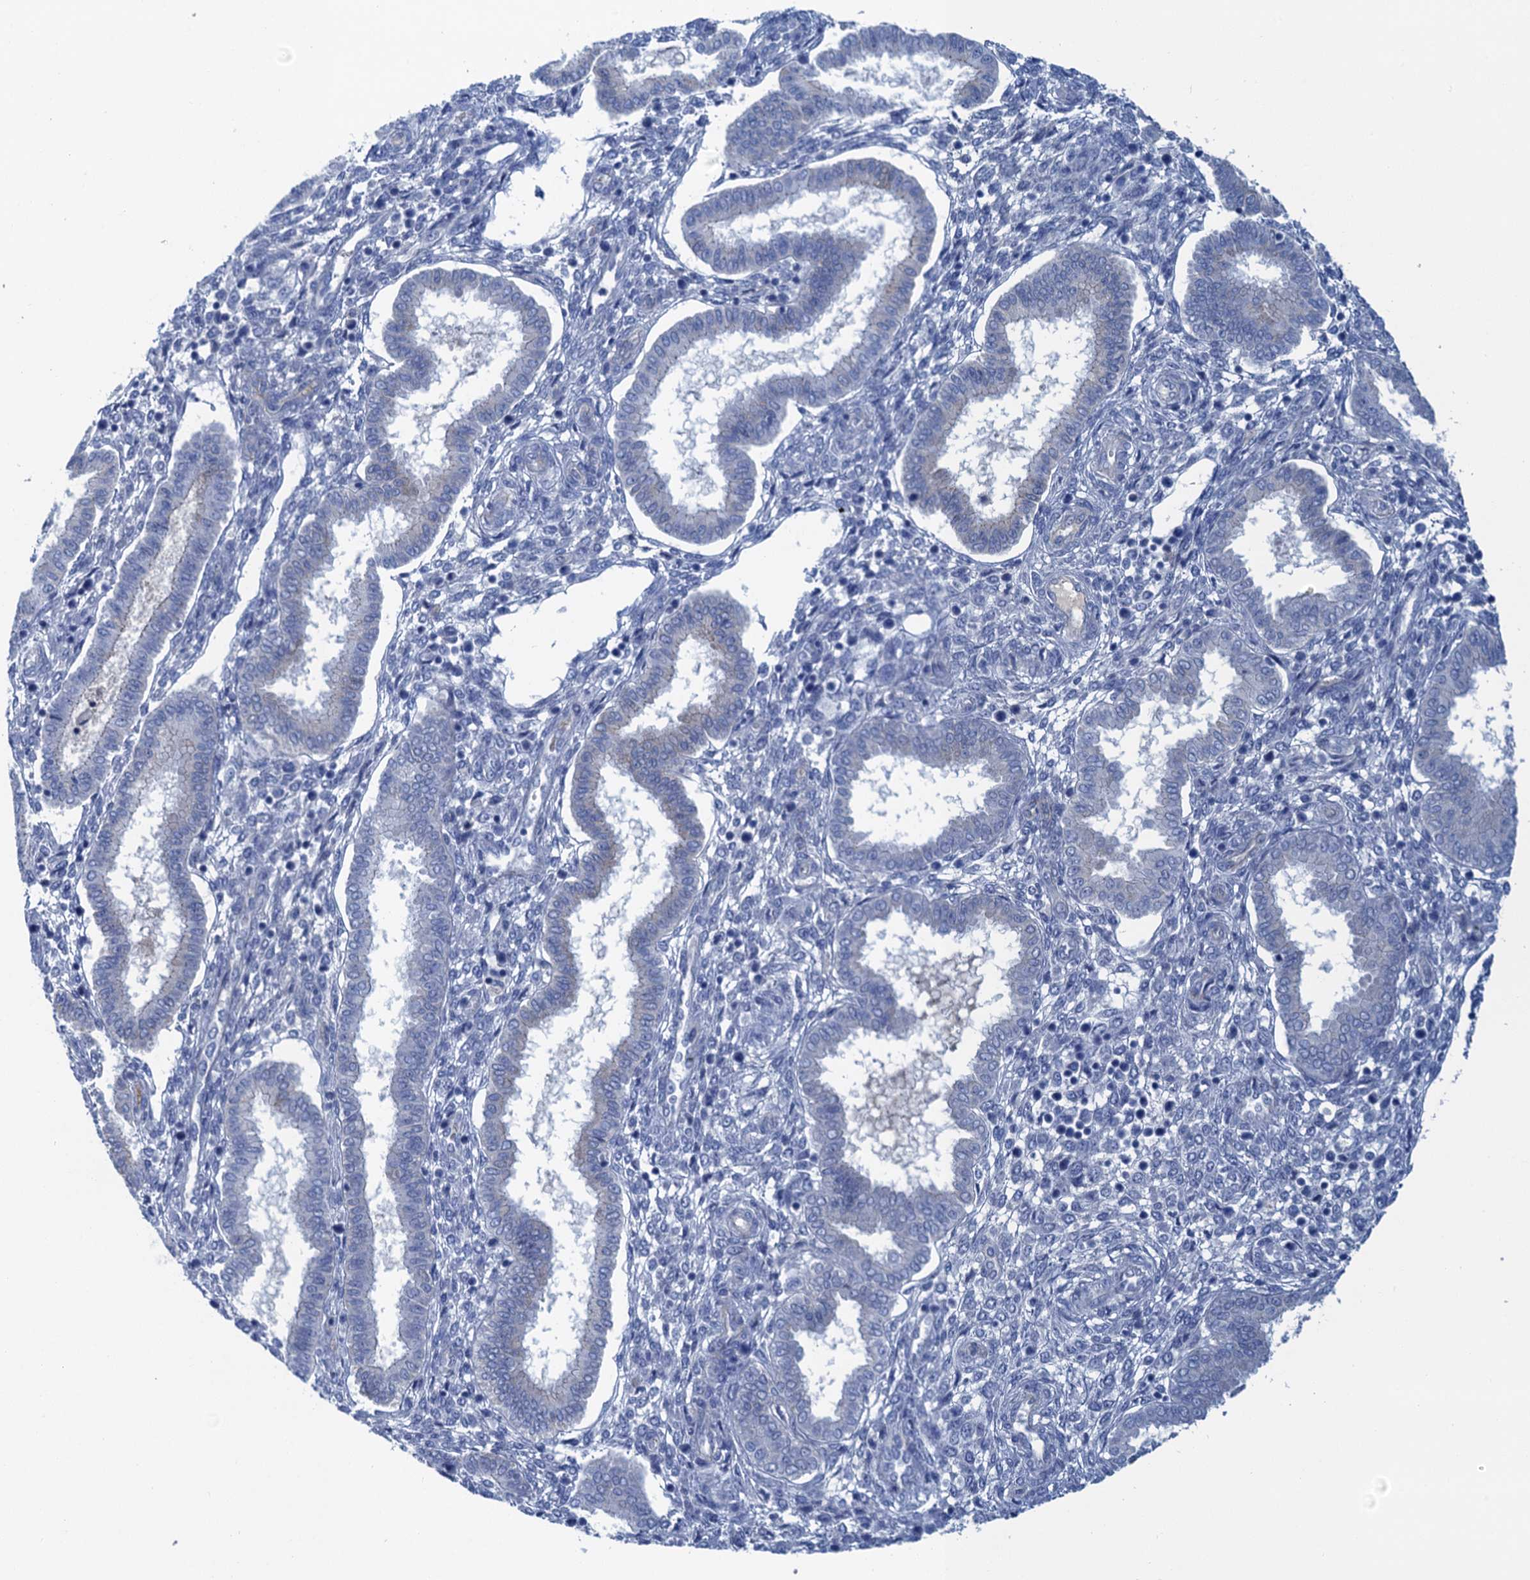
{"staining": {"intensity": "negative", "quantity": "none", "location": "none"}, "tissue": "endometrium", "cell_type": "Cells in endometrial stroma", "image_type": "normal", "snomed": [{"axis": "morphology", "description": "Normal tissue, NOS"}, {"axis": "topography", "description": "Endometrium"}], "caption": "An immunohistochemistry photomicrograph of benign endometrium is shown. There is no staining in cells in endometrial stroma of endometrium. (DAB immunohistochemistry (IHC), high magnification).", "gene": "MYADML2", "patient": {"sex": "female", "age": 24}}